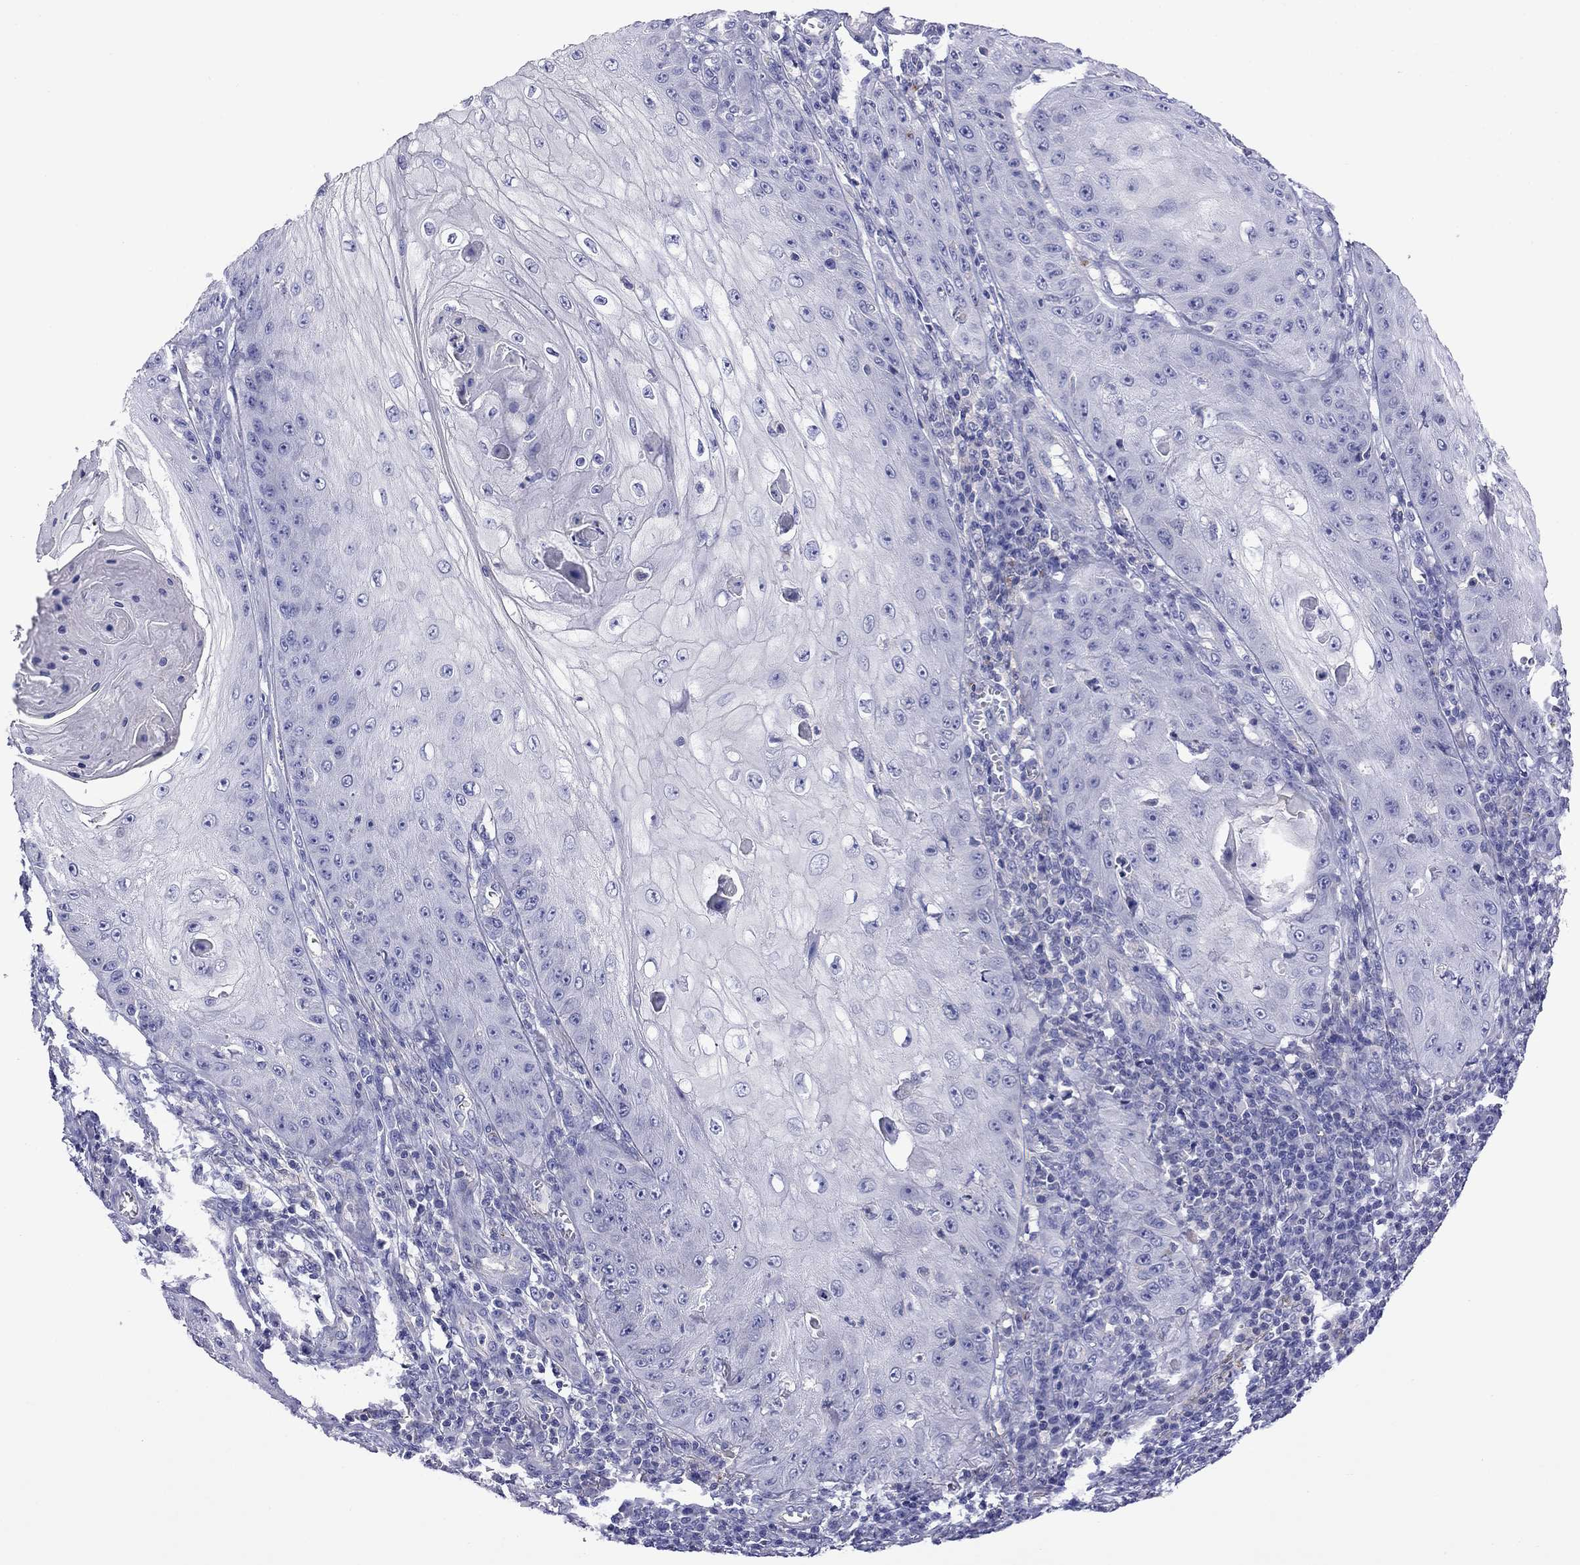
{"staining": {"intensity": "negative", "quantity": "none", "location": "none"}, "tissue": "skin cancer", "cell_type": "Tumor cells", "image_type": "cancer", "snomed": [{"axis": "morphology", "description": "Squamous cell carcinoma, NOS"}, {"axis": "topography", "description": "Skin"}], "caption": "Tumor cells are negative for protein expression in human squamous cell carcinoma (skin).", "gene": "STAR", "patient": {"sex": "male", "age": 70}}